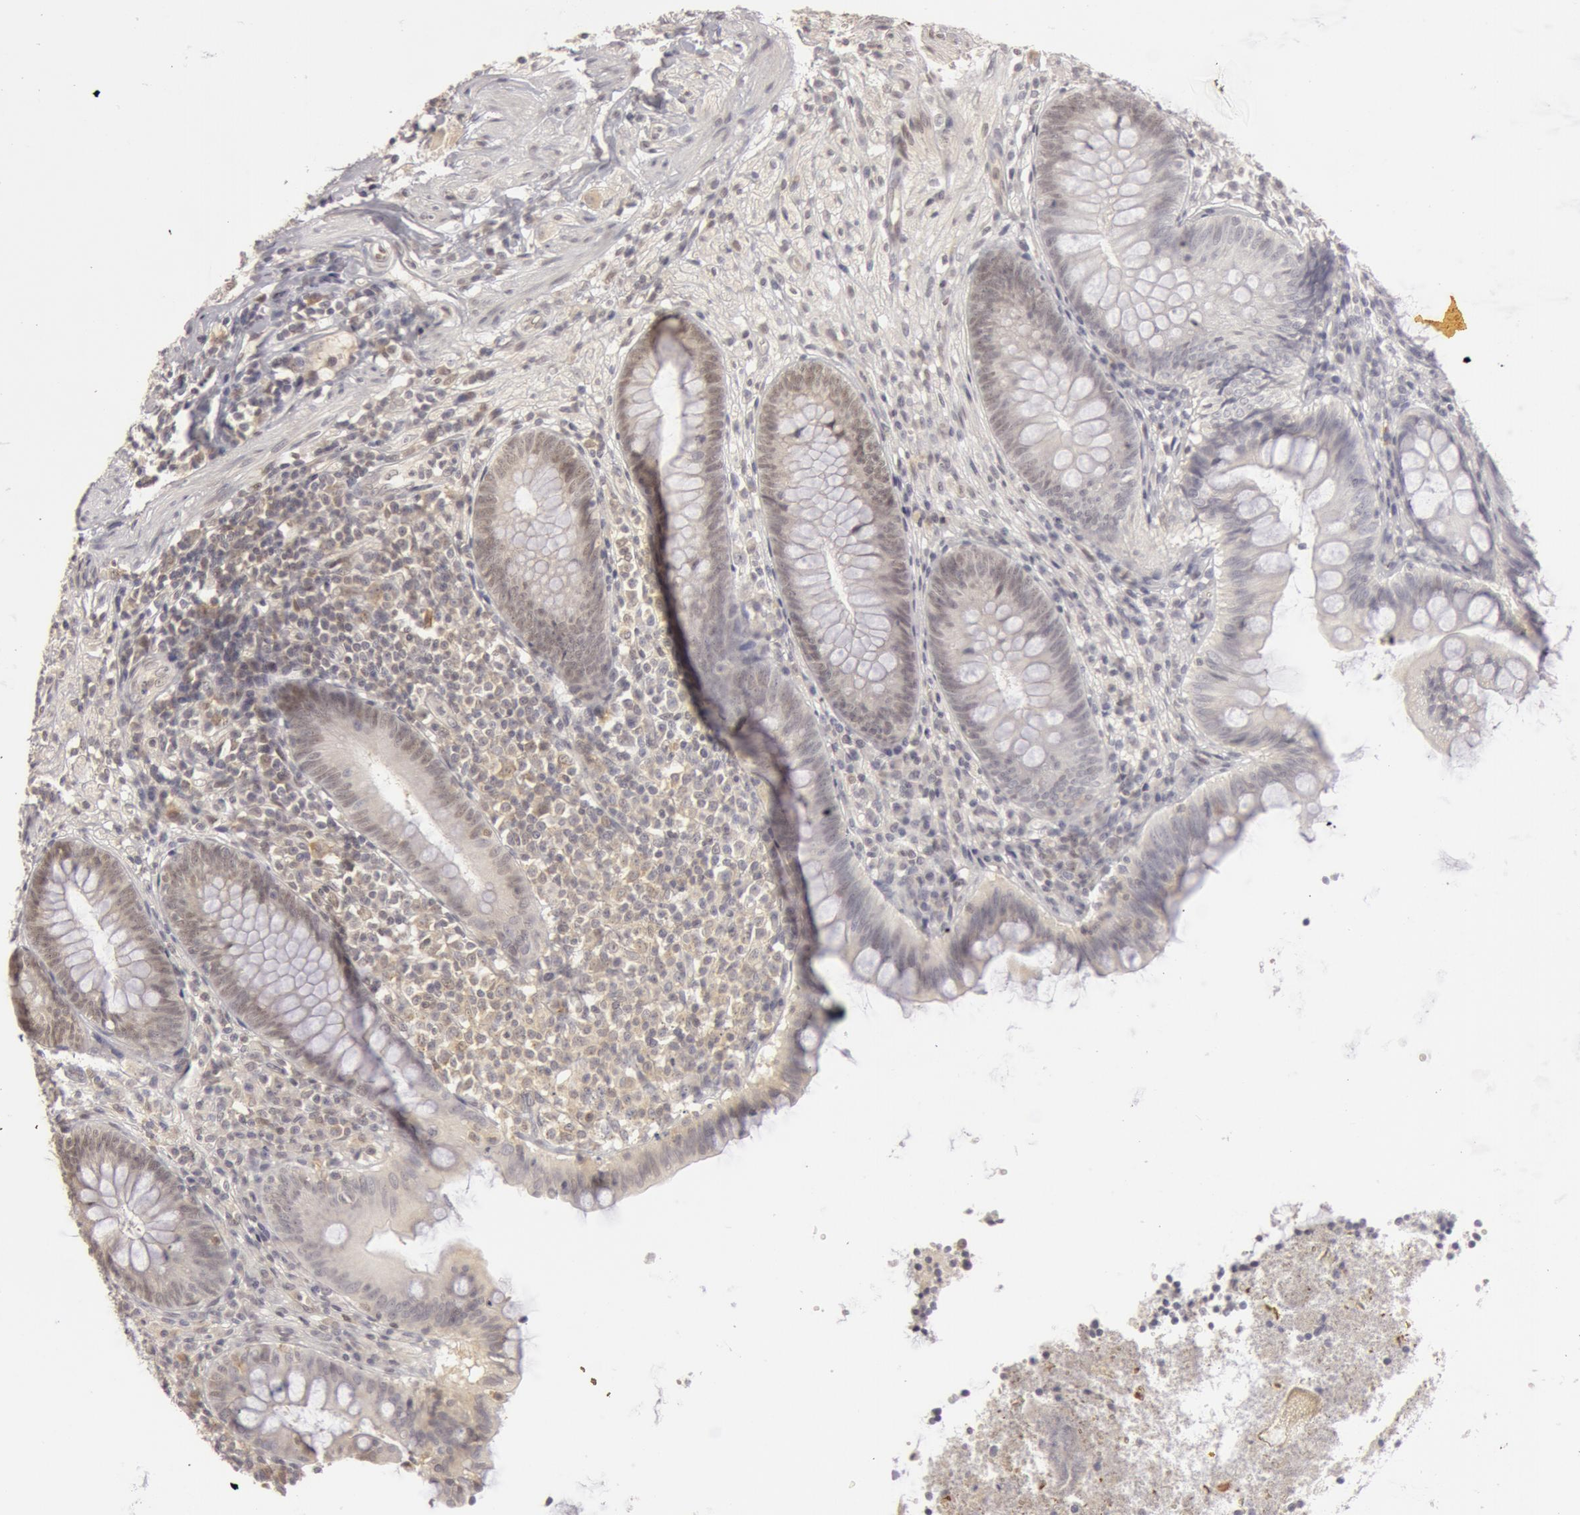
{"staining": {"intensity": "negative", "quantity": "none", "location": "none"}, "tissue": "appendix", "cell_type": "Glandular cells", "image_type": "normal", "snomed": [{"axis": "morphology", "description": "Normal tissue, NOS"}, {"axis": "topography", "description": "Appendix"}], "caption": "DAB (3,3'-diaminobenzidine) immunohistochemical staining of normal human appendix shows no significant expression in glandular cells. (IHC, brightfield microscopy, high magnification).", "gene": "OASL", "patient": {"sex": "female", "age": 66}}